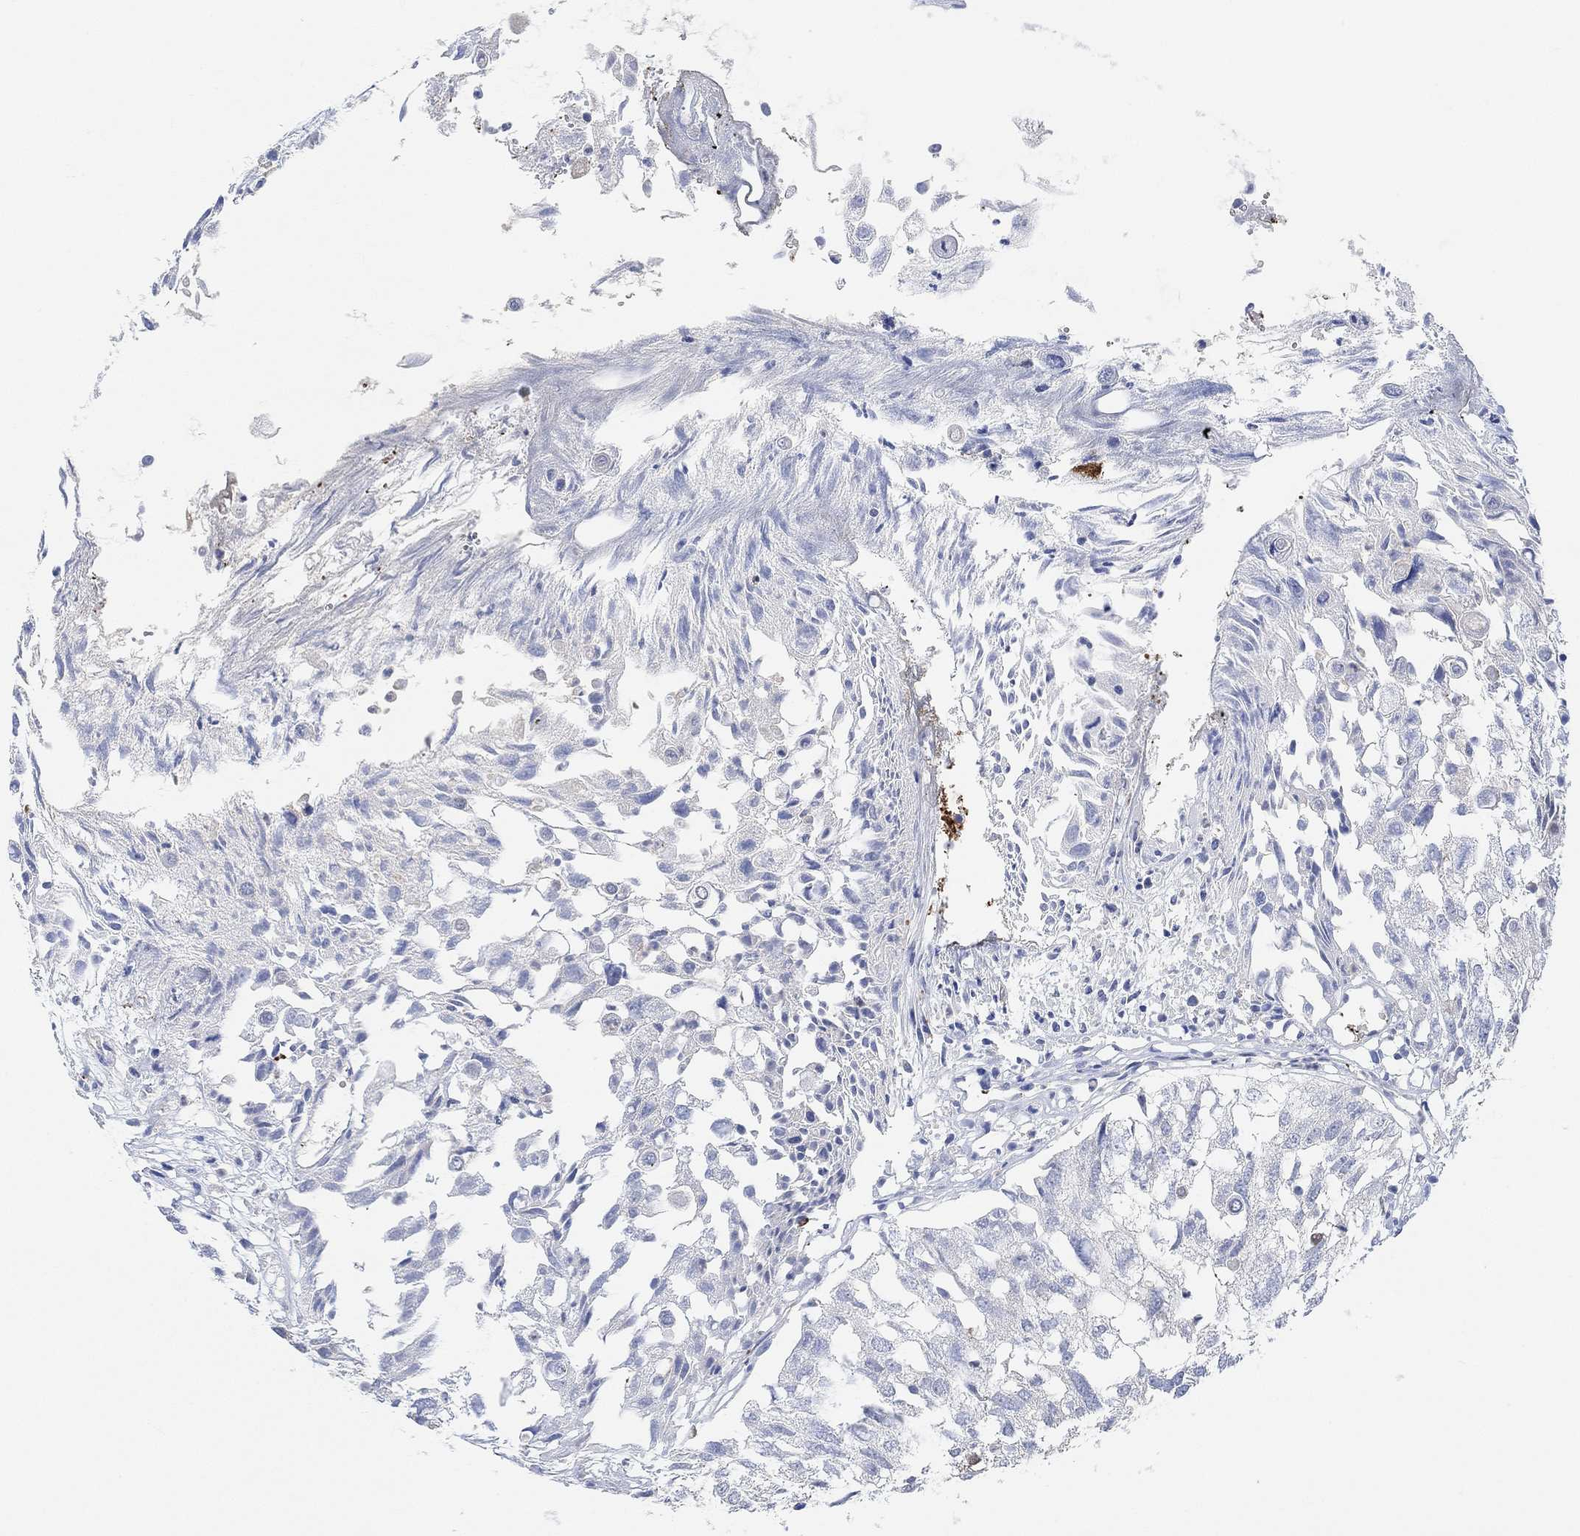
{"staining": {"intensity": "negative", "quantity": "none", "location": "none"}, "tissue": "urothelial cancer", "cell_type": "Tumor cells", "image_type": "cancer", "snomed": [{"axis": "morphology", "description": "Urothelial carcinoma, High grade"}, {"axis": "topography", "description": "Urinary bladder"}], "caption": "This is an immunohistochemistry (IHC) photomicrograph of urothelial carcinoma (high-grade). There is no positivity in tumor cells.", "gene": "PMFBP1", "patient": {"sex": "female", "age": 79}}